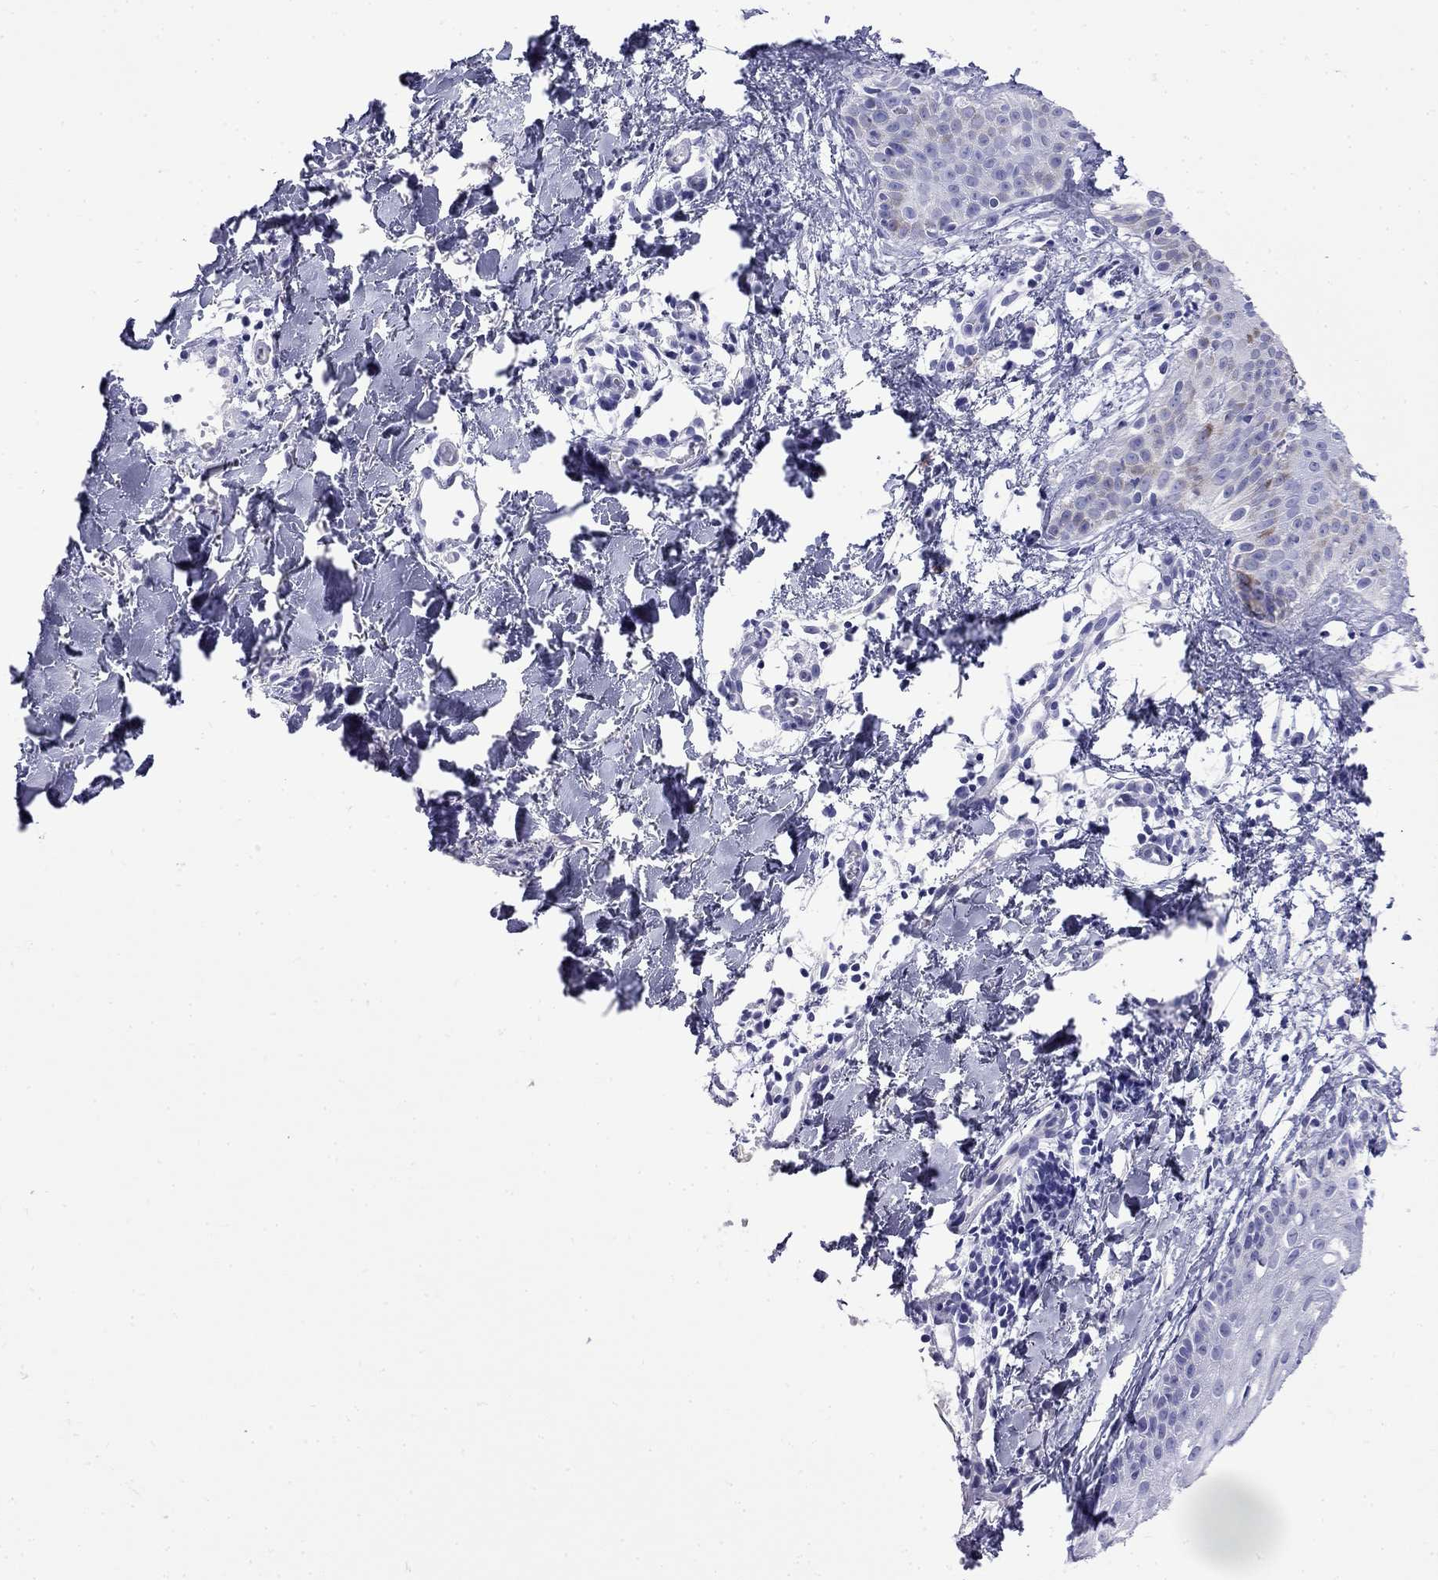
{"staining": {"intensity": "negative", "quantity": "none", "location": "none"}, "tissue": "melanoma", "cell_type": "Tumor cells", "image_type": "cancer", "snomed": [{"axis": "morphology", "description": "Malignant melanoma, NOS"}, {"axis": "topography", "description": "Skin"}], "caption": "Photomicrograph shows no protein expression in tumor cells of melanoma tissue. The staining was performed using DAB (3,3'-diaminobenzidine) to visualize the protein expression in brown, while the nuclei were stained in blue with hematoxylin (Magnification: 20x).", "gene": "MYO15A", "patient": {"sex": "male", "age": 51}}